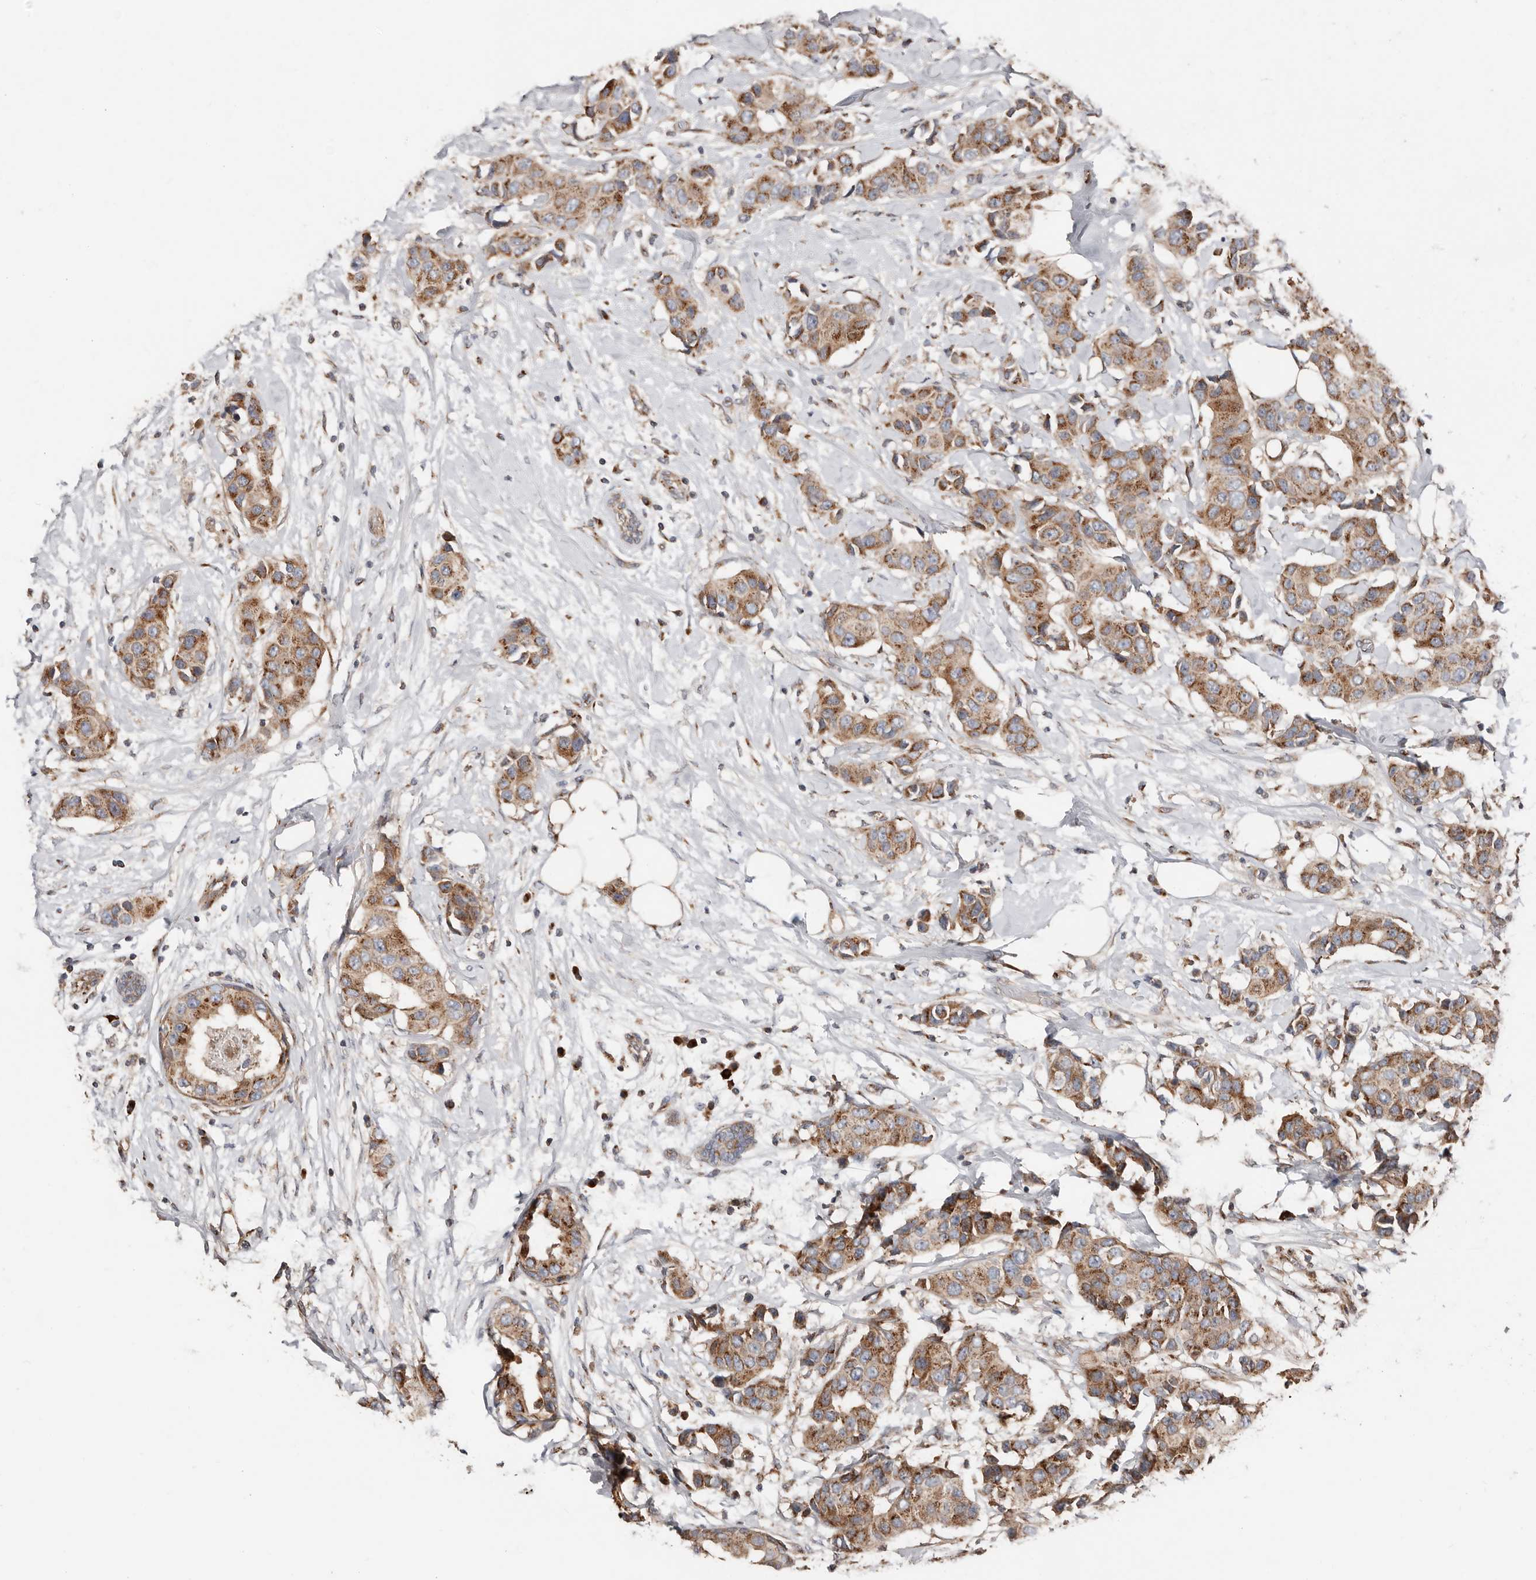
{"staining": {"intensity": "moderate", "quantity": ">75%", "location": "cytoplasmic/membranous"}, "tissue": "breast cancer", "cell_type": "Tumor cells", "image_type": "cancer", "snomed": [{"axis": "morphology", "description": "Normal tissue, NOS"}, {"axis": "morphology", "description": "Duct carcinoma"}, {"axis": "topography", "description": "Breast"}], "caption": "Moderate cytoplasmic/membranous expression is seen in approximately >75% of tumor cells in breast cancer.", "gene": "COG1", "patient": {"sex": "female", "age": 39}}